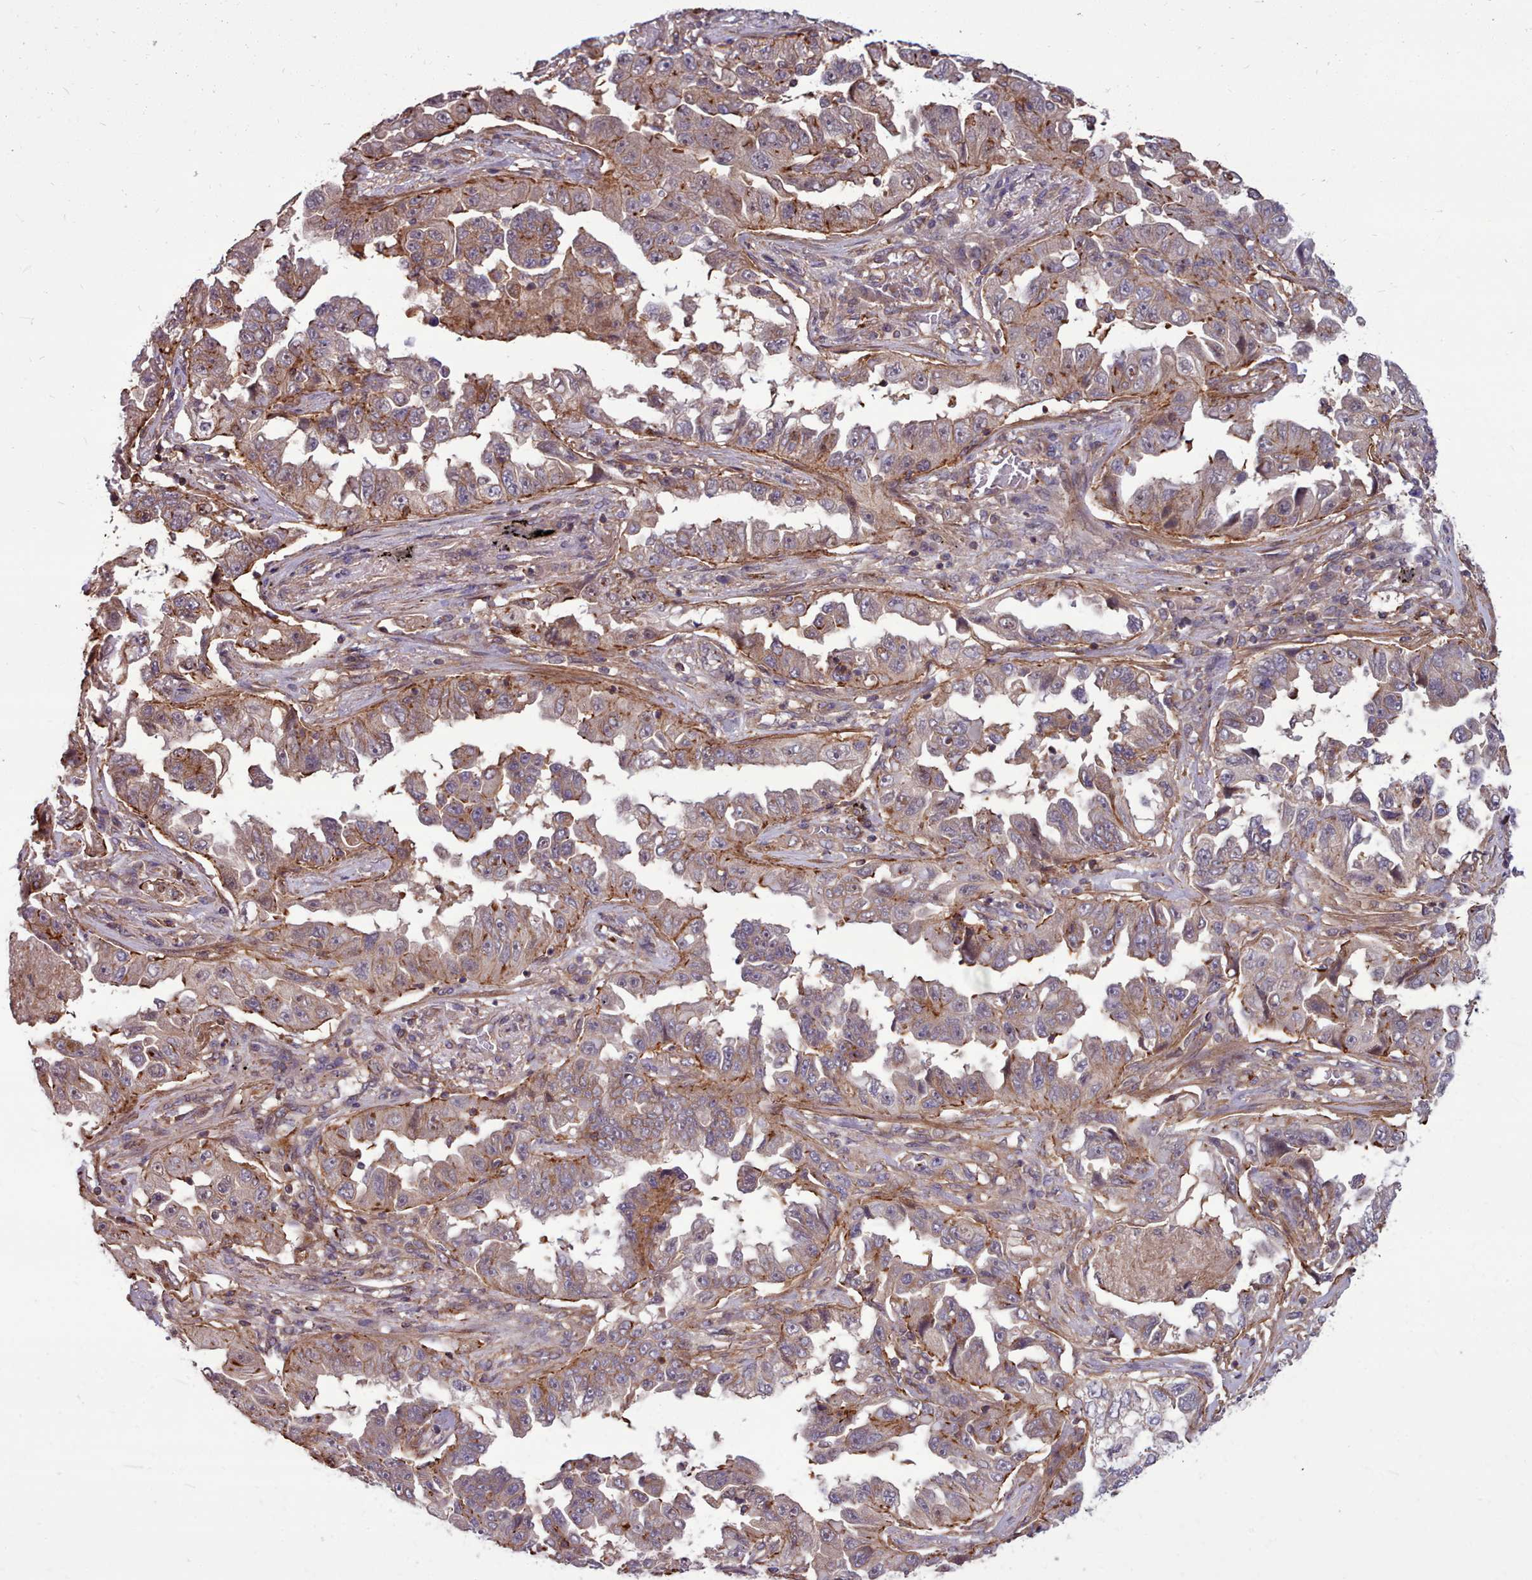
{"staining": {"intensity": "moderate", "quantity": ">75%", "location": "cytoplasmic/membranous"}, "tissue": "lung cancer", "cell_type": "Tumor cells", "image_type": "cancer", "snomed": [{"axis": "morphology", "description": "Adenocarcinoma, NOS"}, {"axis": "topography", "description": "Lung"}], "caption": "Immunohistochemical staining of lung cancer displays medium levels of moderate cytoplasmic/membranous protein positivity in about >75% of tumor cells. (DAB = brown stain, brightfield microscopy at high magnification).", "gene": "STUB1", "patient": {"sex": "female", "age": 51}}